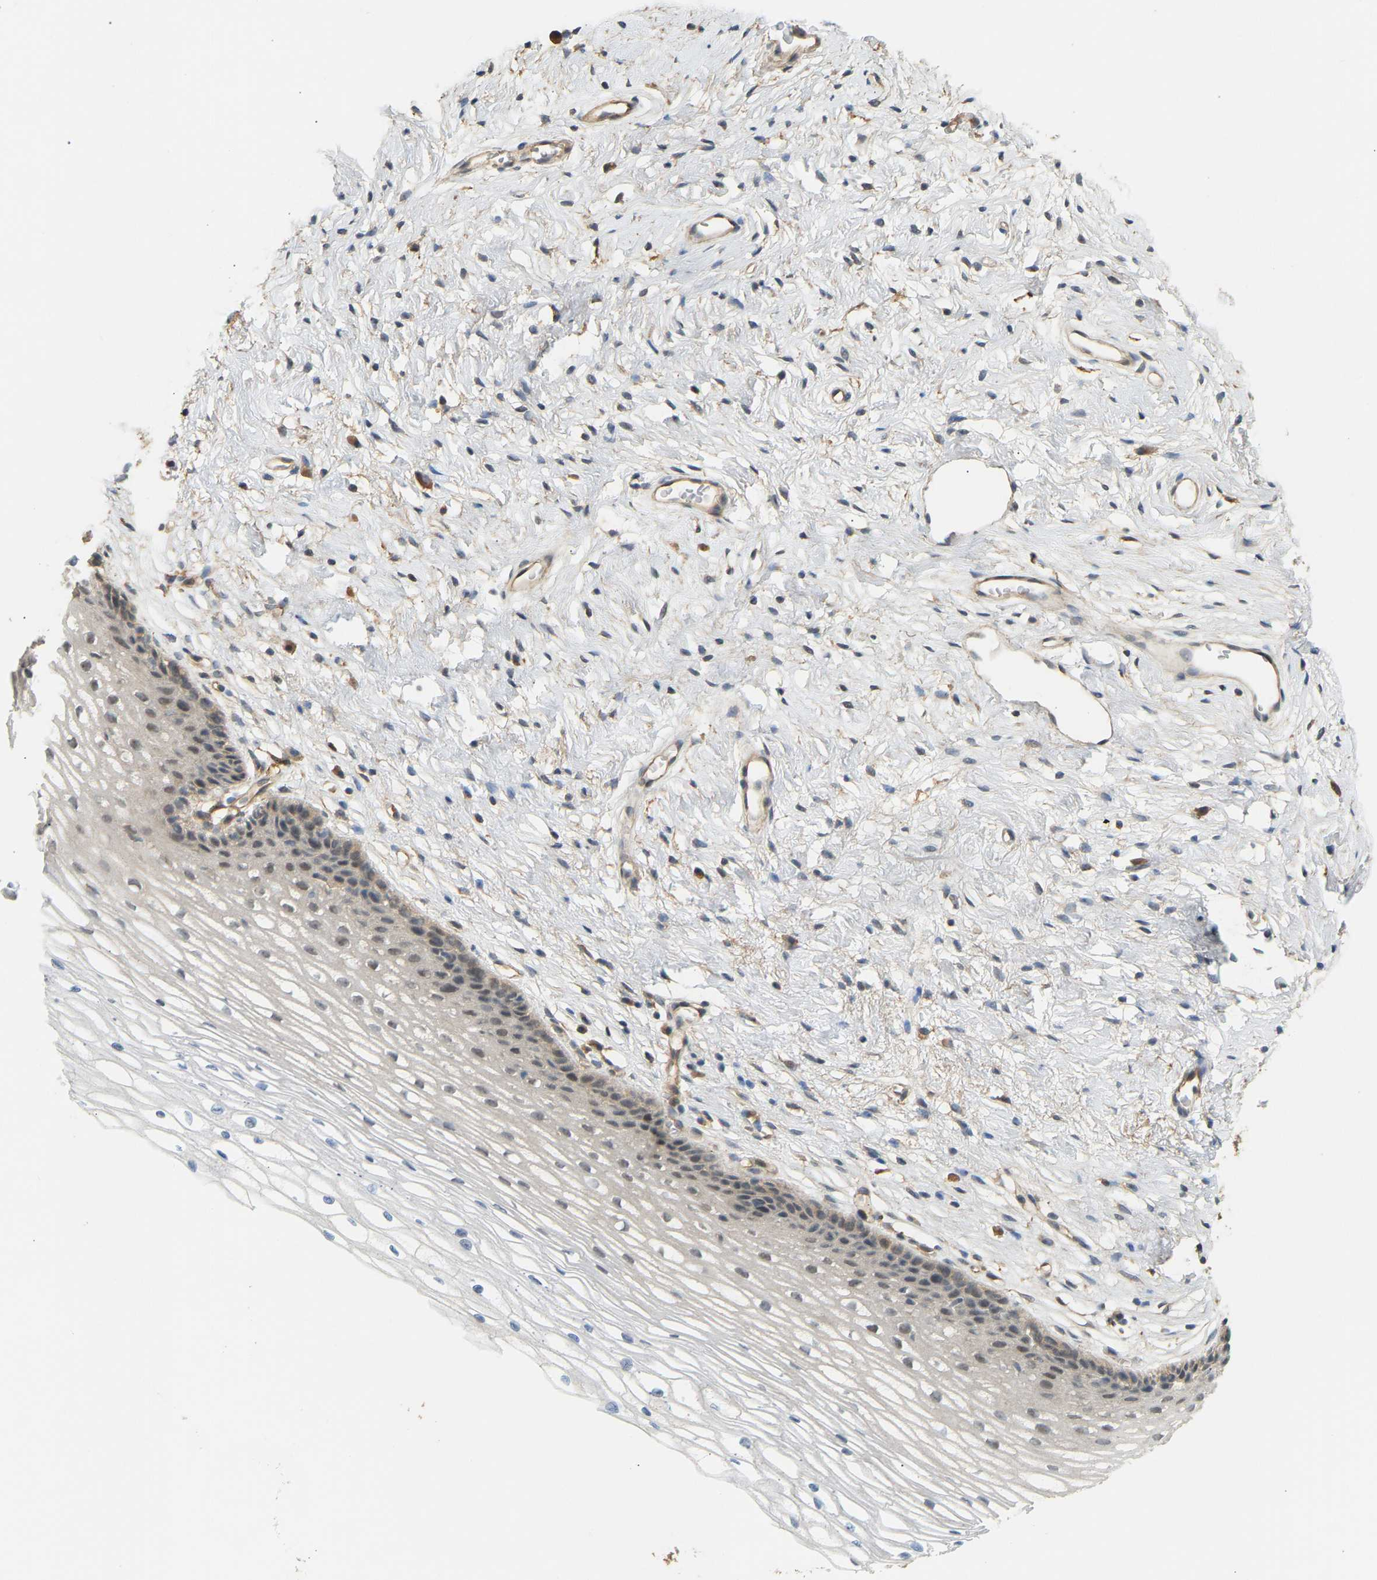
{"staining": {"intensity": "moderate", "quantity": ">75%", "location": "cytoplasmic/membranous"}, "tissue": "cervix", "cell_type": "Glandular cells", "image_type": "normal", "snomed": [{"axis": "morphology", "description": "Normal tissue, NOS"}, {"axis": "topography", "description": "Cervix"}], "caption": "IHC micrograph of normal cervix: human cervix stained using IHC shows medium levels of moderate protein expression localized specifically in the cytoplasmic/membranous of glandular cells, appearing as a cytoplasmic/membranous brown color.", "gene": "RGL1", "patient": {"sex": "female", "age": 77}}